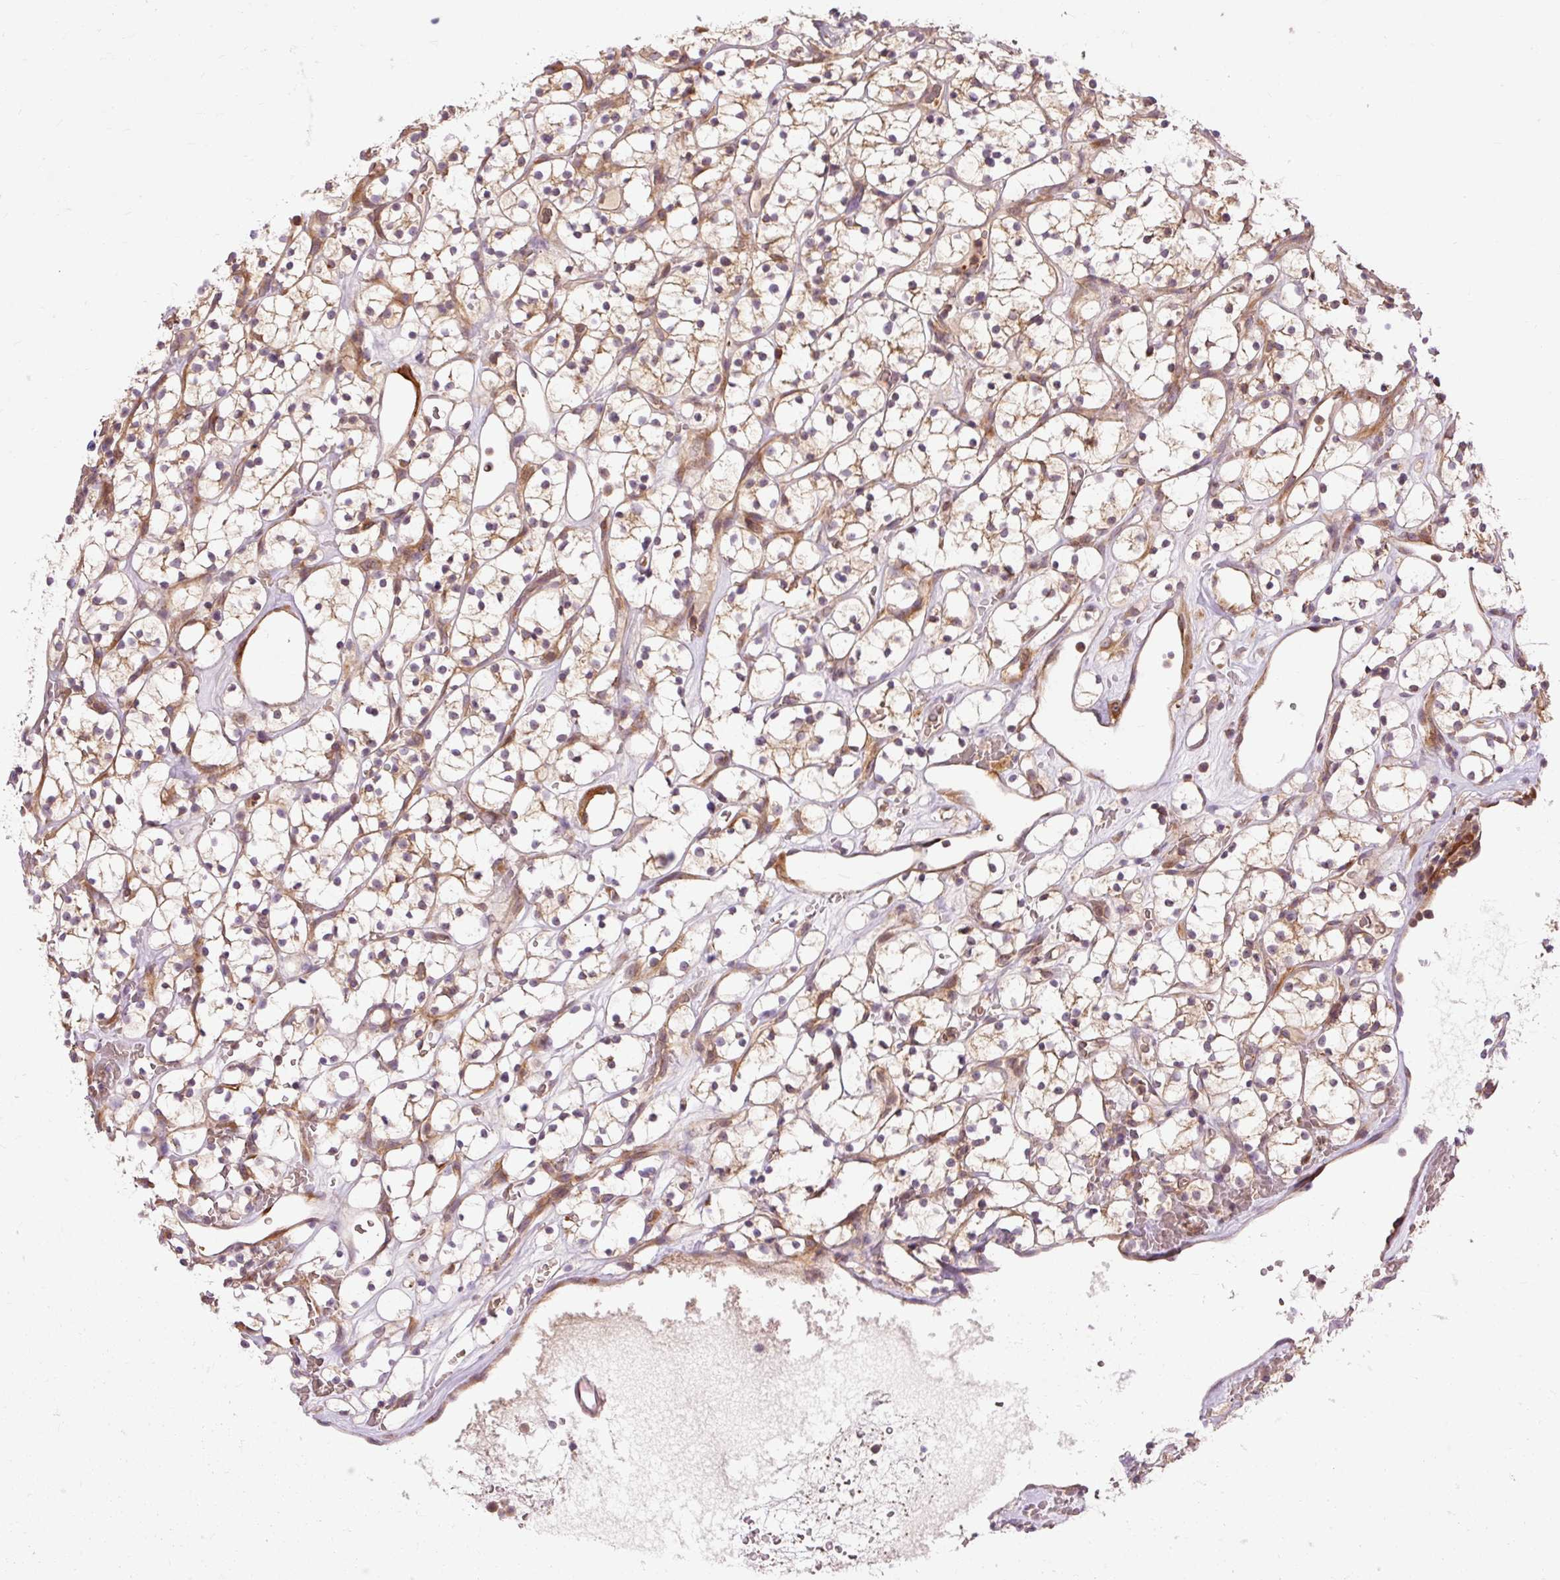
{"staining": {"intensity": "weak", "quantity": "25%-75%", "location": "cytoplasmic/membranous"}, "tissue": "renal cancer", "cell_type": "Tumor cells", "image_type": "cancer", "snomed": [{"axis": "morphology", "description": "Adenocarcinoma, NOS"}, {"axis": "topography", "description": "Kidney"}], "caption": "Immunohistochemistry (DAB) staining of human renal cancer demonstrates weak cytoplasmic/membranous protein positivity in about 25%-75% of tumor cells.", "gene": "RIPOR3", "patient": {"sex": "female", "age": 64}}